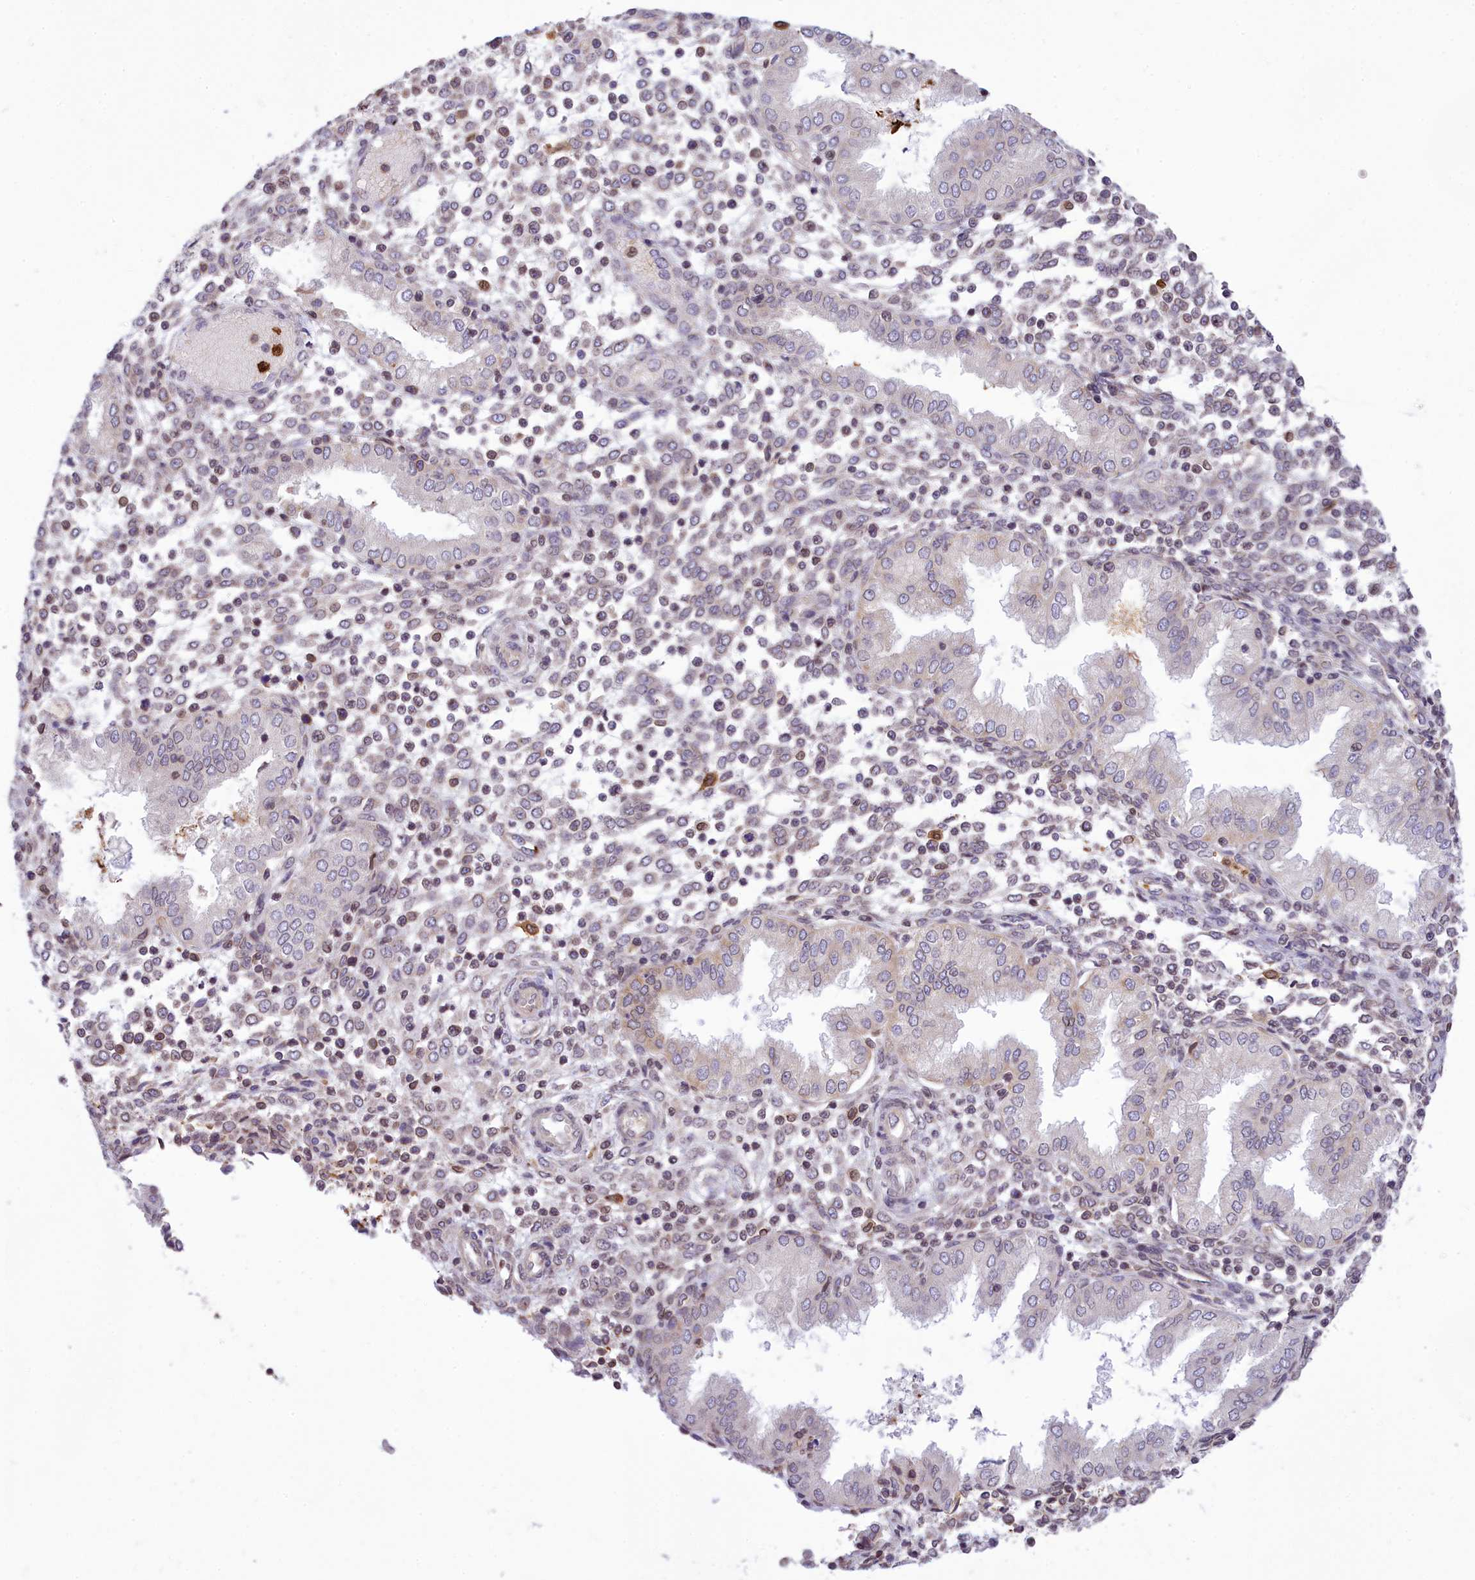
{"staining": {"intensity": "weak", "quantity": "25%-75%", "location": "nuclear"}, "tissue": "endometrium", "cell_type": "Cells in endometrial stroma", "image_type": "normal", "snomed": [{"axis": "morphology", "description": "Normal tissue, NOS"}, {"axis": "topography", "description": "Endometrium"}], "caption": "Immunohistochemistry of unremarkable human endometrium exhibits low levels of weak nuclear expression in about 25%-75% of cells in endometrial stroma. (Brightfield microscopy of DAB IHC at high magnification).", "gene": "PKHD1L1", "patient": {"sex": "female", "age": 53}}